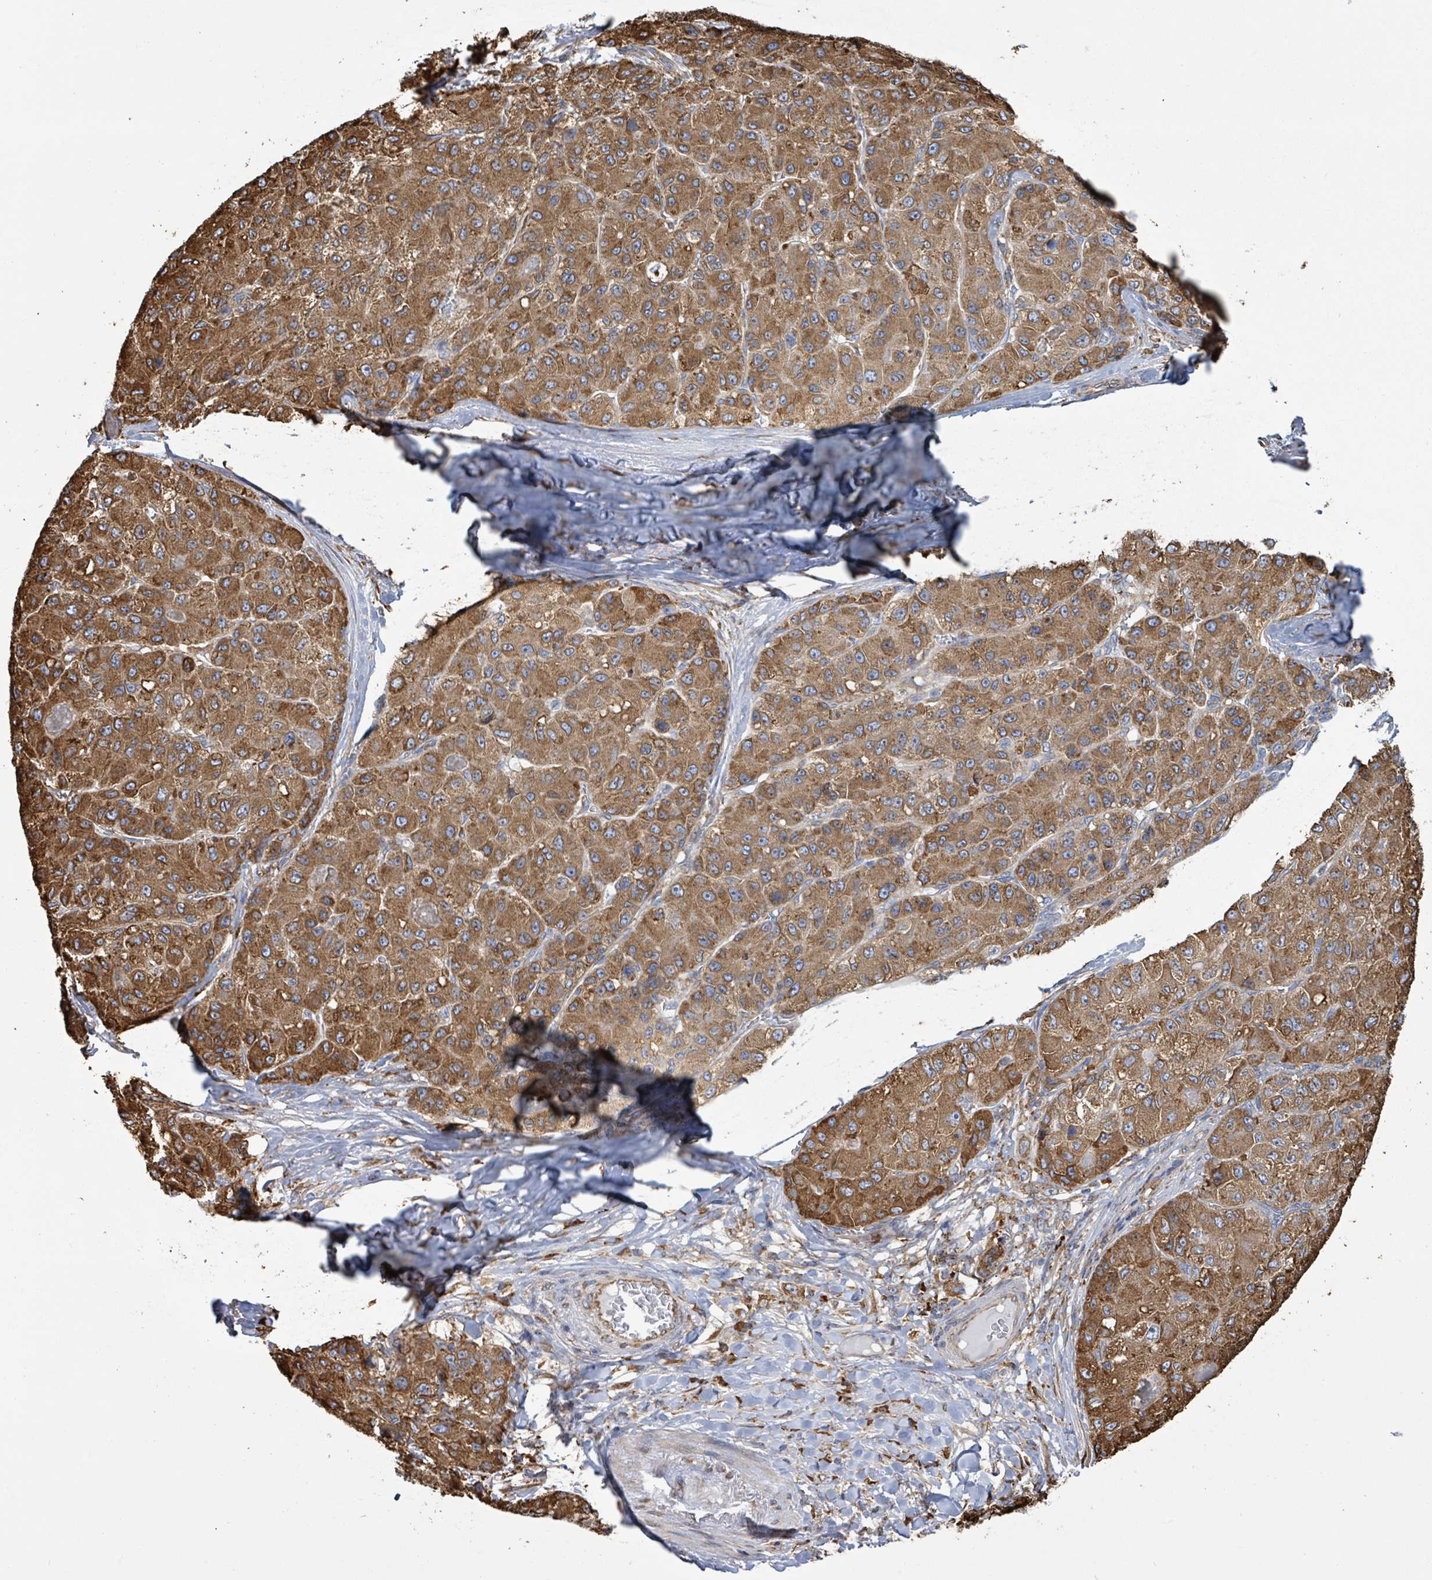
{"staining": {"intensity": "moderate", "quantity": ">75%", "location": "cytoplasmic/membranous"}, "tissue": "liver cancer", "cell_type": "Tumor cells", "image_type": "cancer", "snomed": [{"axis": "morphology", "description": "Carcinoma, Hepatocellular, NOS"}, {"axis": "topography", "description": "Liver"}], "caption": "A high-resolution histopathology image shows immunohistochemistry (IHC) staining of hepatocellular carcinoma (liver), which reveals moderate cytoplasmic/membranous staining in about >75% of tumor cells. The staining was performed using DAB (3,3'-diaminobenzidine) to visualize the protein expression in brown, while the nuclei were stained in blue with hematoxylin (Magnification: 20x).", "gene": "RFPL4A", "patient": {"sex": "male", "age": 80}}